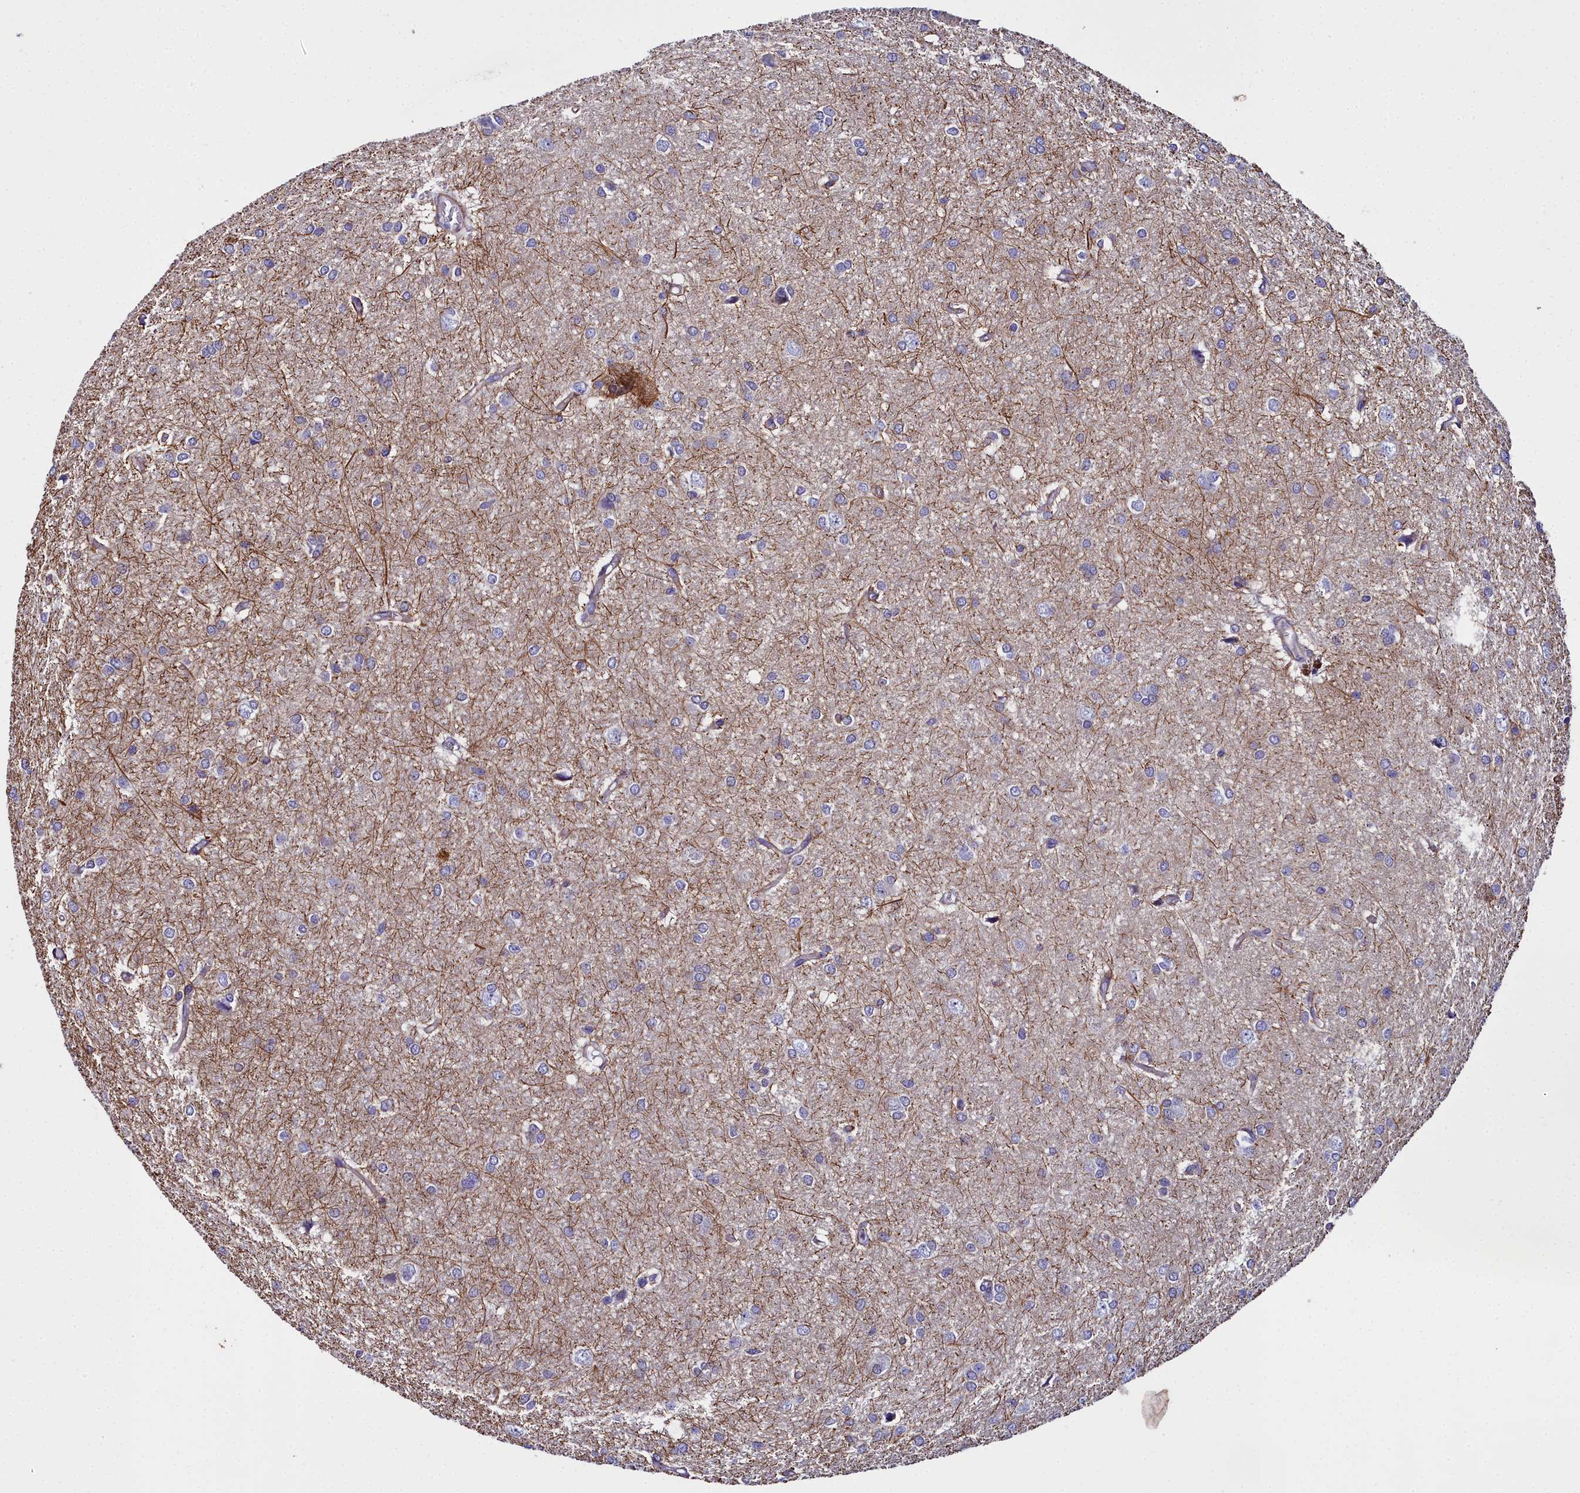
{"staining": {"intensity": "negative", "quantity": "none", "location": "none"}, "tissue": "glioma", "cell_type": "Tumor cells", "image_type": "cancer", "snomed": [{"axis": "morphology", "description": "Glioma, malignant, High grade"}, {"axis": "topography", "description": "Brain"}], "caption": "DAB immunohistochemical staining of malignant glioma (high-grade) shows no significant expression in tumor cells.", "gene": "FADS3", "patient": {"sex": "female", "age": 50}}